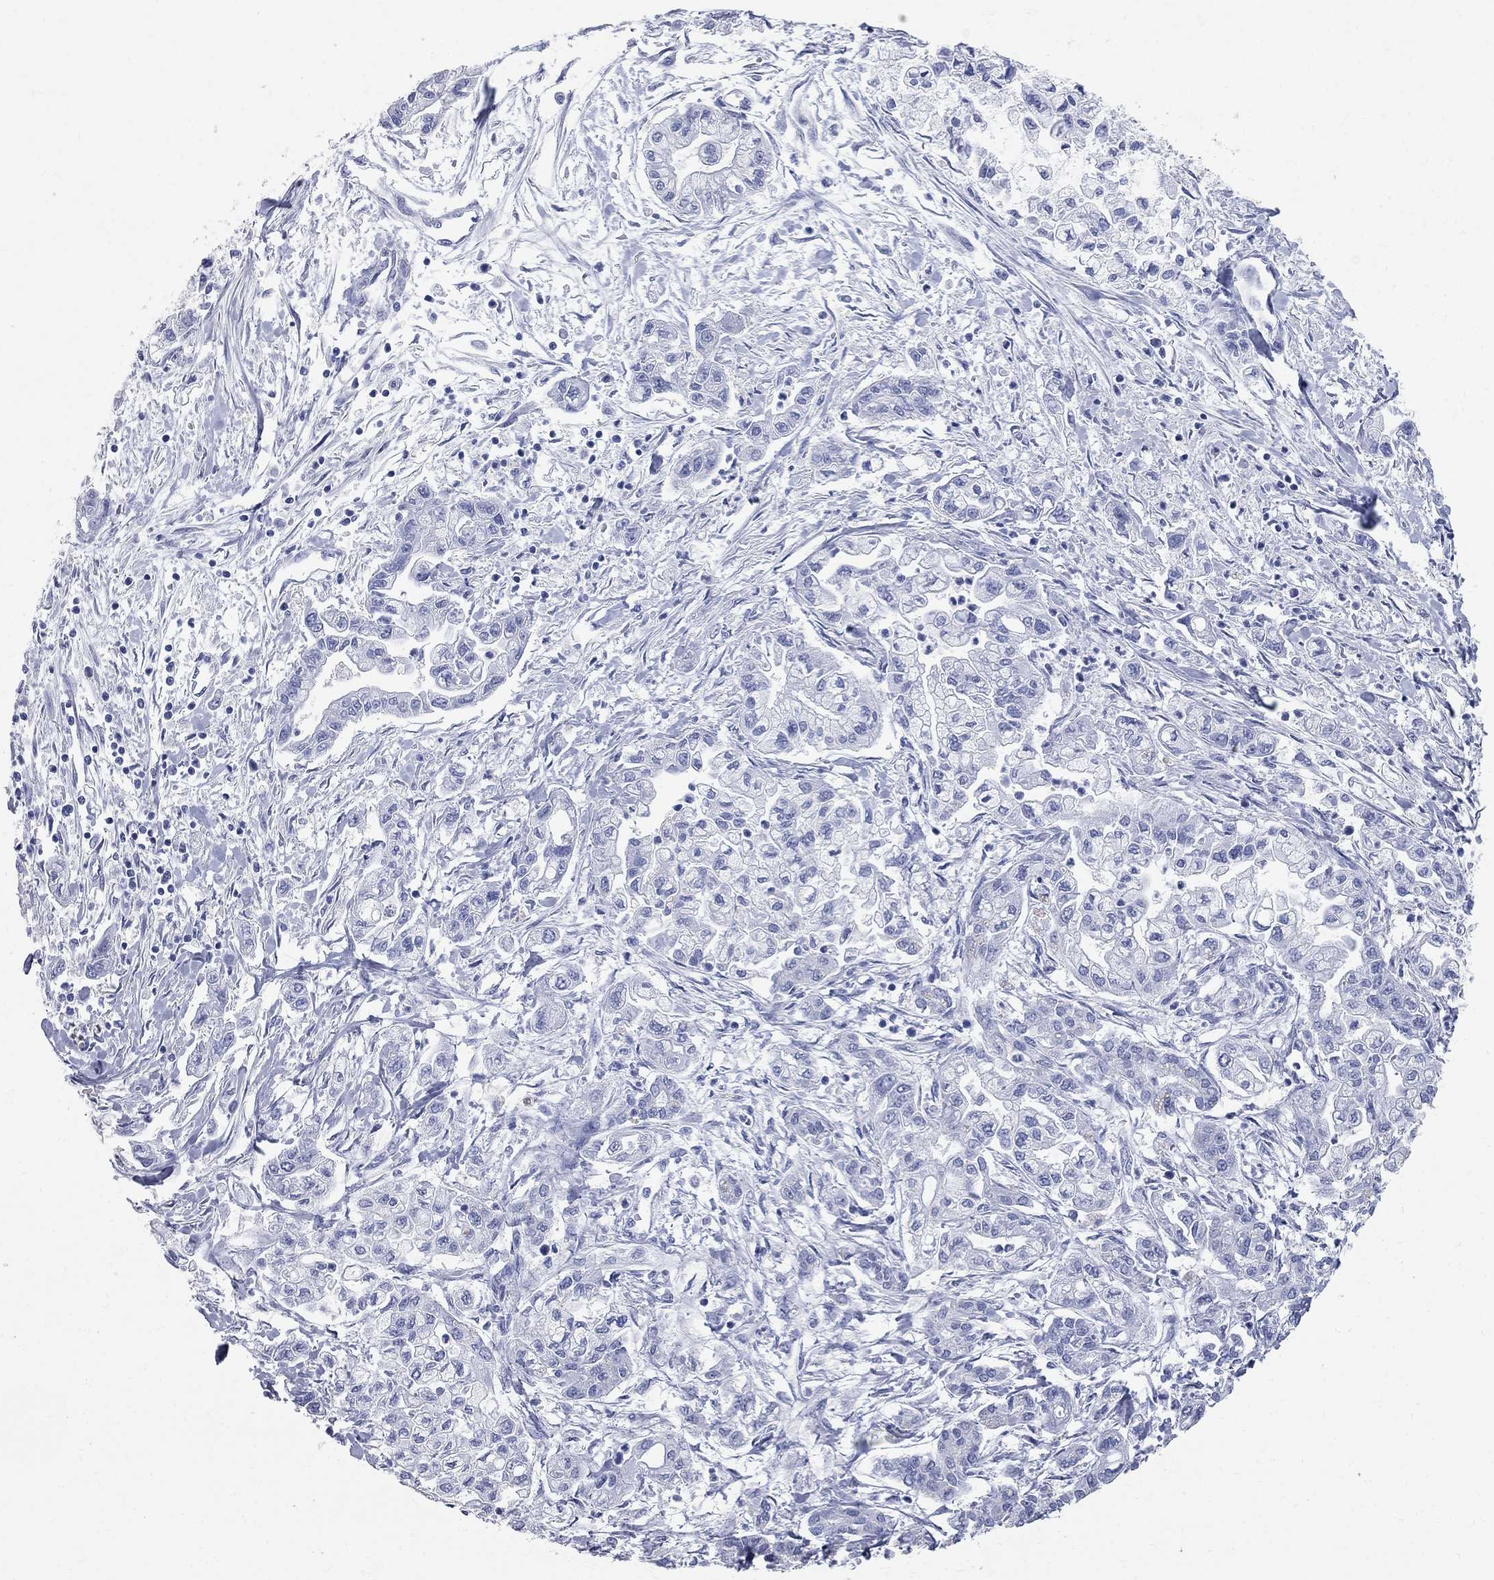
{"staining": {"intensity": "negative", "quantity": "none", "location": "none"}, "tissue": "pancreatic cancer", "cell_type": "Tumor cells", "image_type": "cancer", "snomed": [{"axis": "morphology", "description": "Adenocarcinoma, NOS"}, {"axis": "topography", "description": "Pancreas"}], "caption": "The histopathology image shows no staining of tumor cells in pancreatic cancer (adenocarcinoma). (Brightfield microscopy of DAB (3,3'-diaminobenzidine) immunohistochemistry (IHC) at high magnification).", "gene": "BPIFB1", "patient": {"sex": "male", "age": 54}}